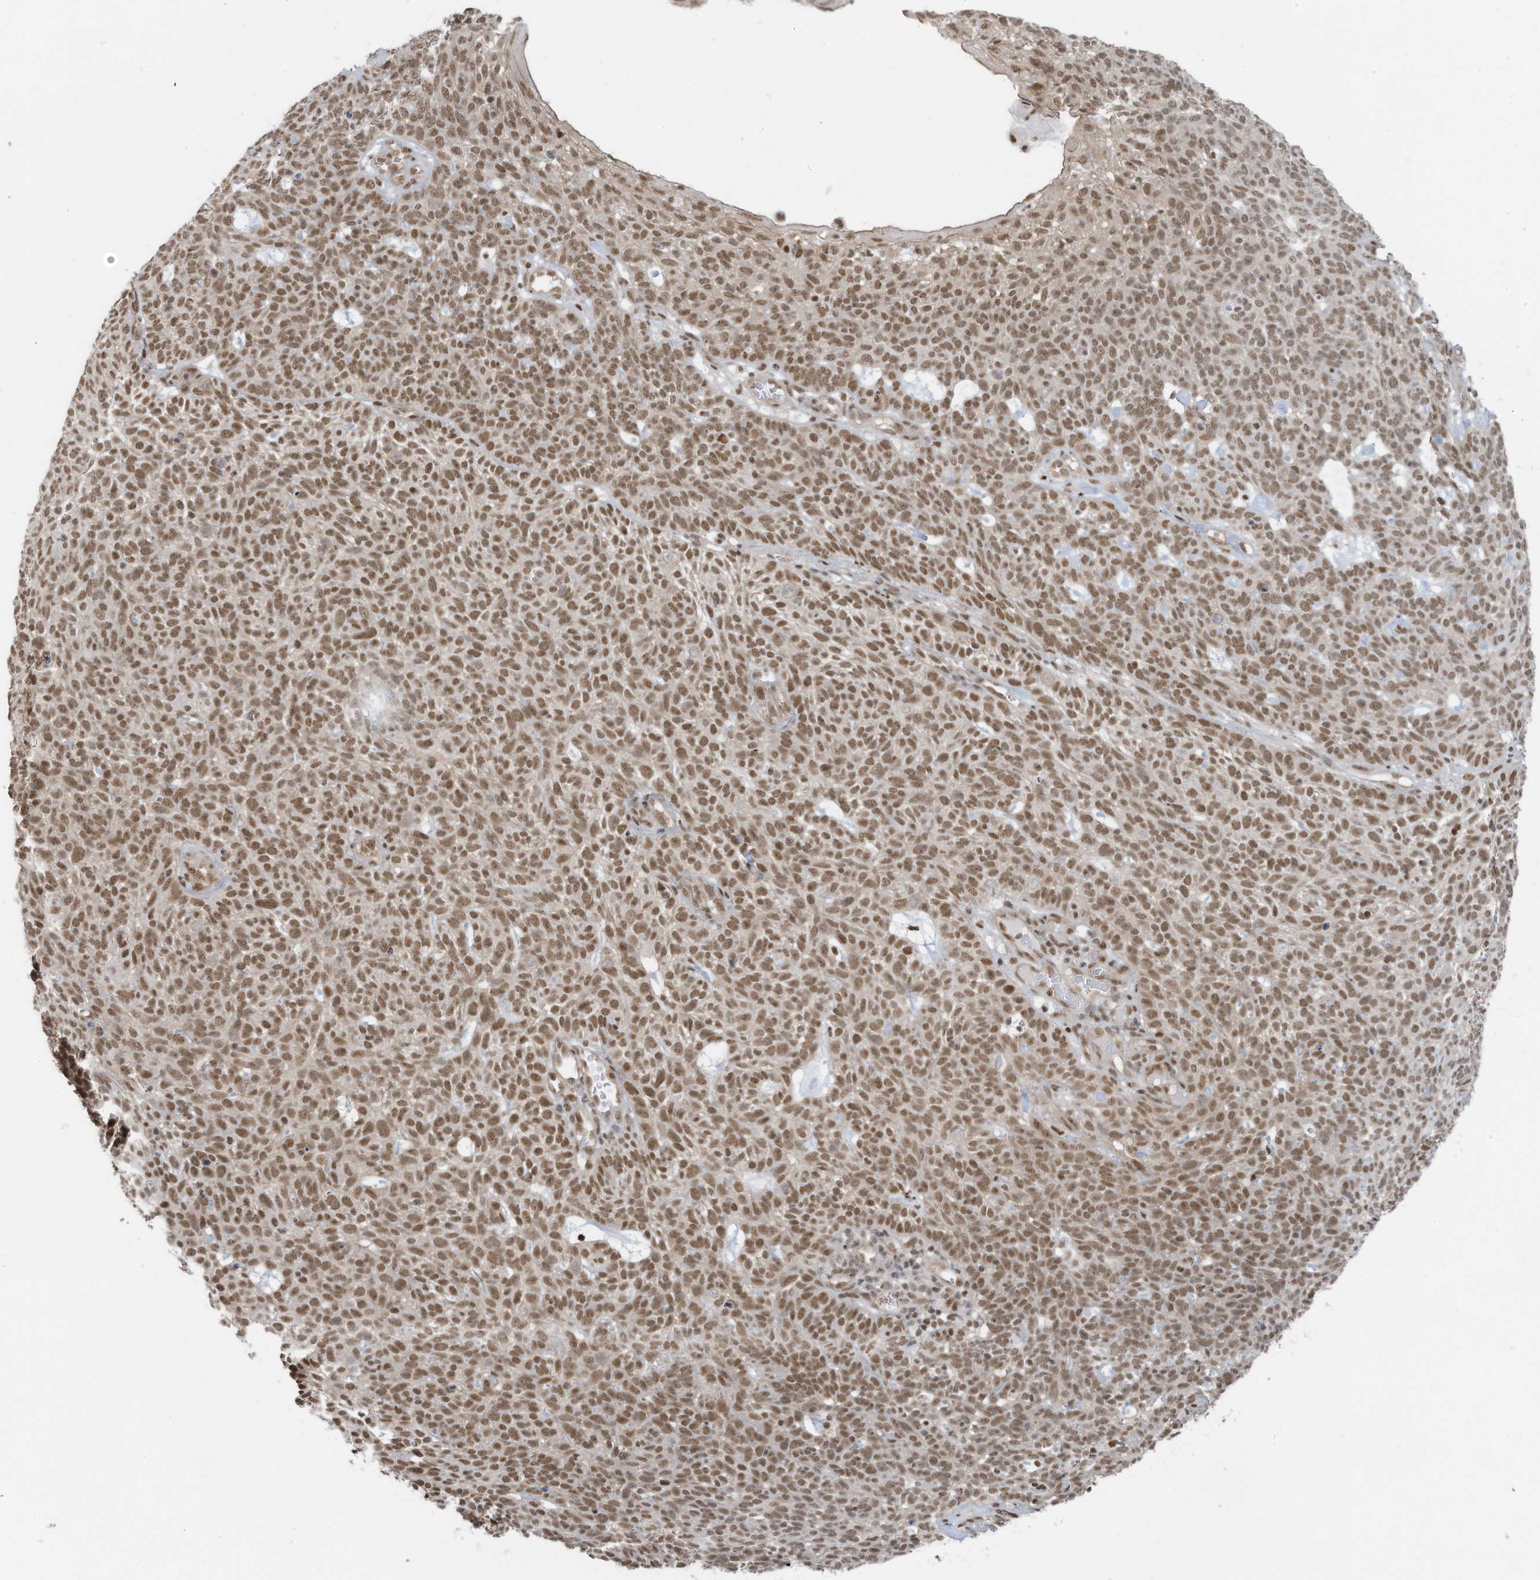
{"staining": {"intensity": "moderate", "quantity": ">75%", "location": "nuclear"}, "tissue": "skin cancer", "cell_type": "Tumor cells", "image_type": "cancer", "snomed": [{"axis": "morphology", "description": "Squamous cell carcinoma, NOS"}, {"axis": "topography", "description": "Skin"}], "caption": "Tumor cells demonstrate medium levels of moderate nuclear staining in about >75% of cells in skin cancer.", "gene": "DBR1", "patient": {"sex": "female", "age": 90}}